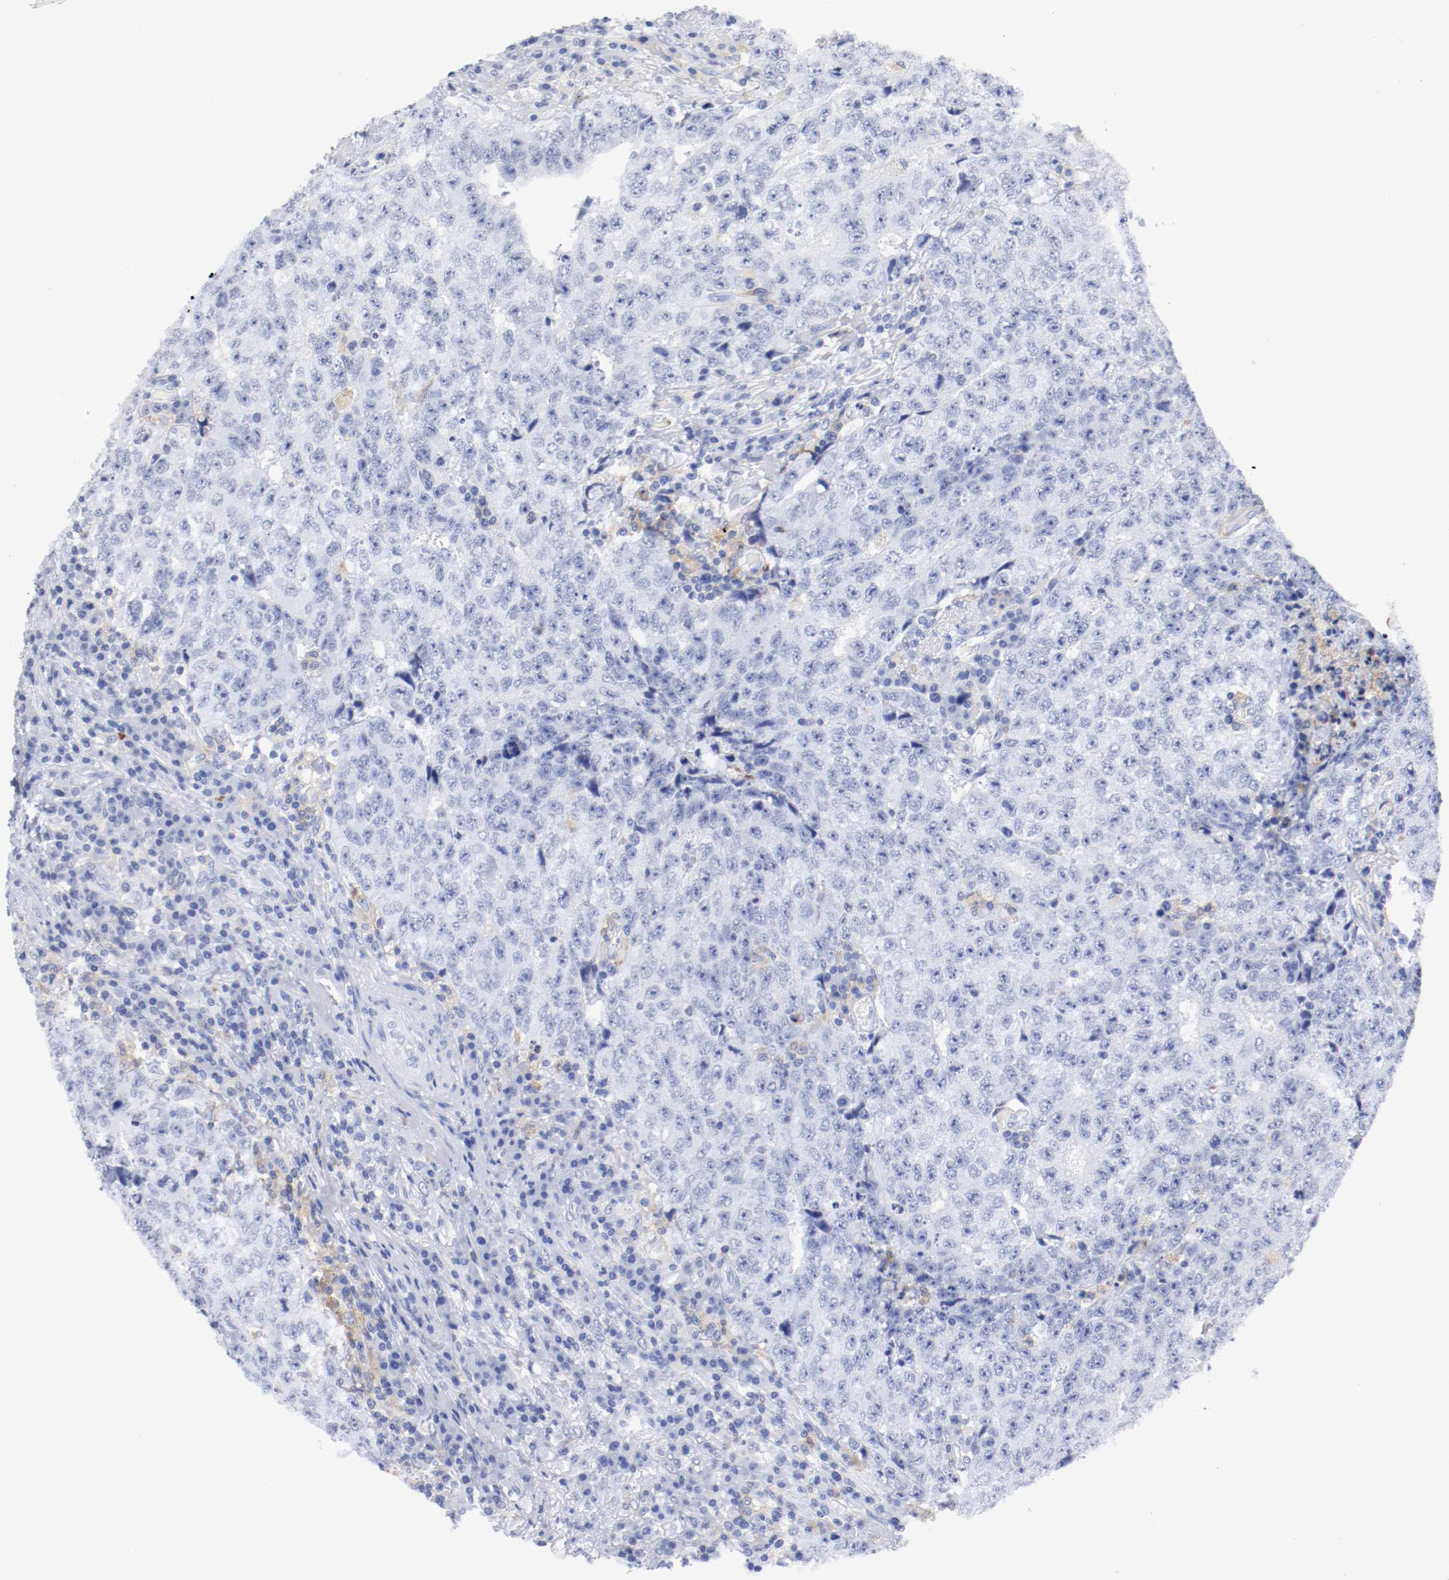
{"staining": {"intensity": "negative", "quantity": "none", "location": "none"}, "tissue": "testis cancer", "cell_type": "Tumor cells", "image_type": "cancer", "snomed": [{"axis": "morphology", "description": "Necrosis, NOS"}, {"axis": "morphology", "description": "Carcinoma, Embryonal, NOS"}, {"axis": "topography", "description": "Testis"}], "caption": "DAB (3,3'-diaminobenzidine) immunohistochemical staining of testis embryonal carcinoma exhibits no significant positivity in tumor cells.", "gene": "ITGAX", "patient": {"sex": "male", "age": 19}}